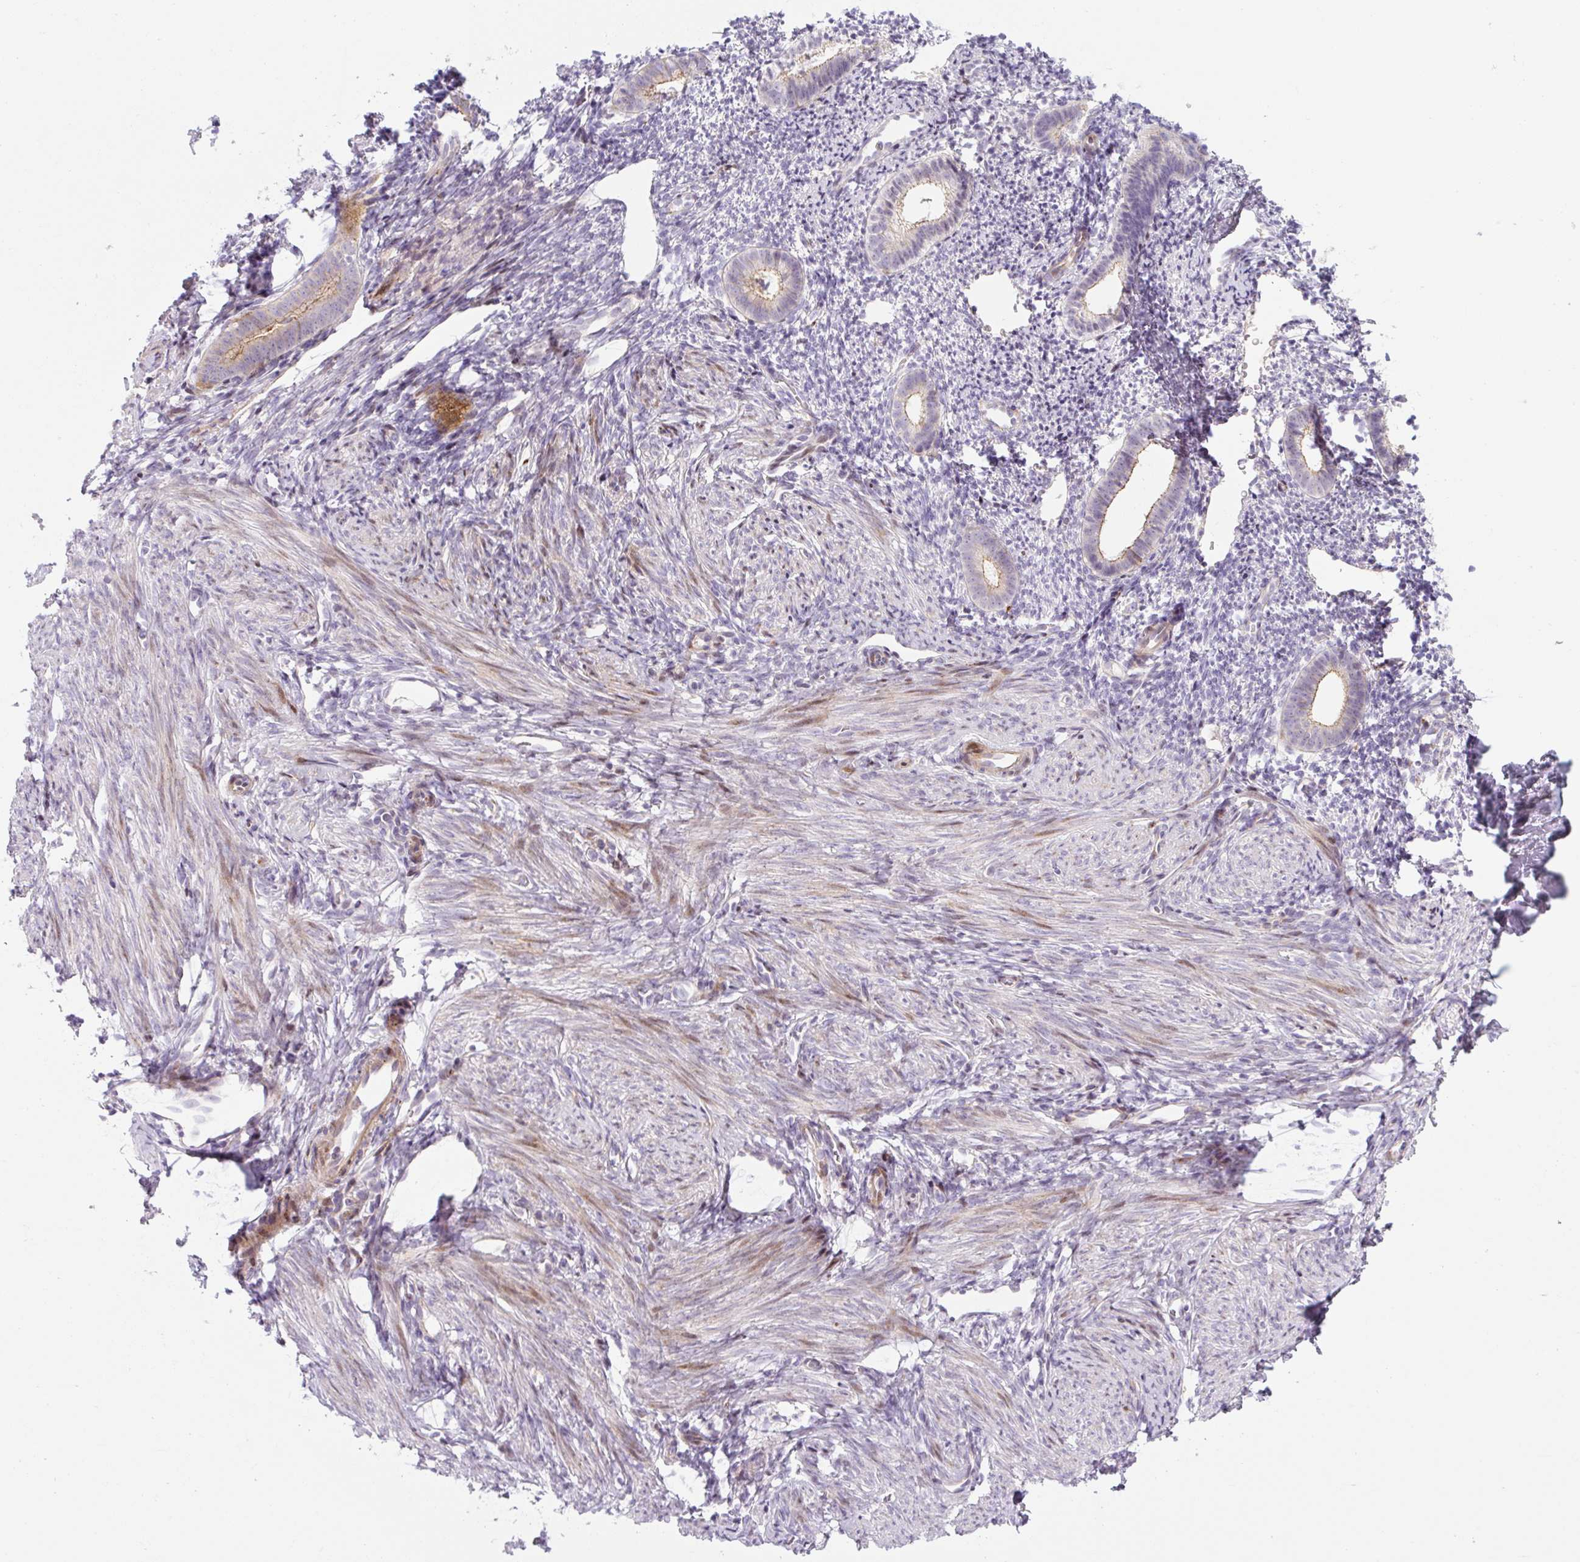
{"staining": {"intensity": "moderate", "quantity": "25%-75%", "location": "cytoplasmic/membranous"}, "tissue": "endometrium", "cell_type": "Cells in endometrial stroma", "image_type": "normal", "snomed": [{"axis": "morphology", "description": "Normal tissue, NOS"}, {"axis": "topography", "description": "Endometrium"}], "caption": "Approximately 25%-75% of cells in endometrial stroma in benign human endometrium reveal moderate cytoplasmic/membranous protein staining as visualized by brown immunohistochemical staining.", "gene": "DISP3", "patient": {"sex": "female", "age": 39}}